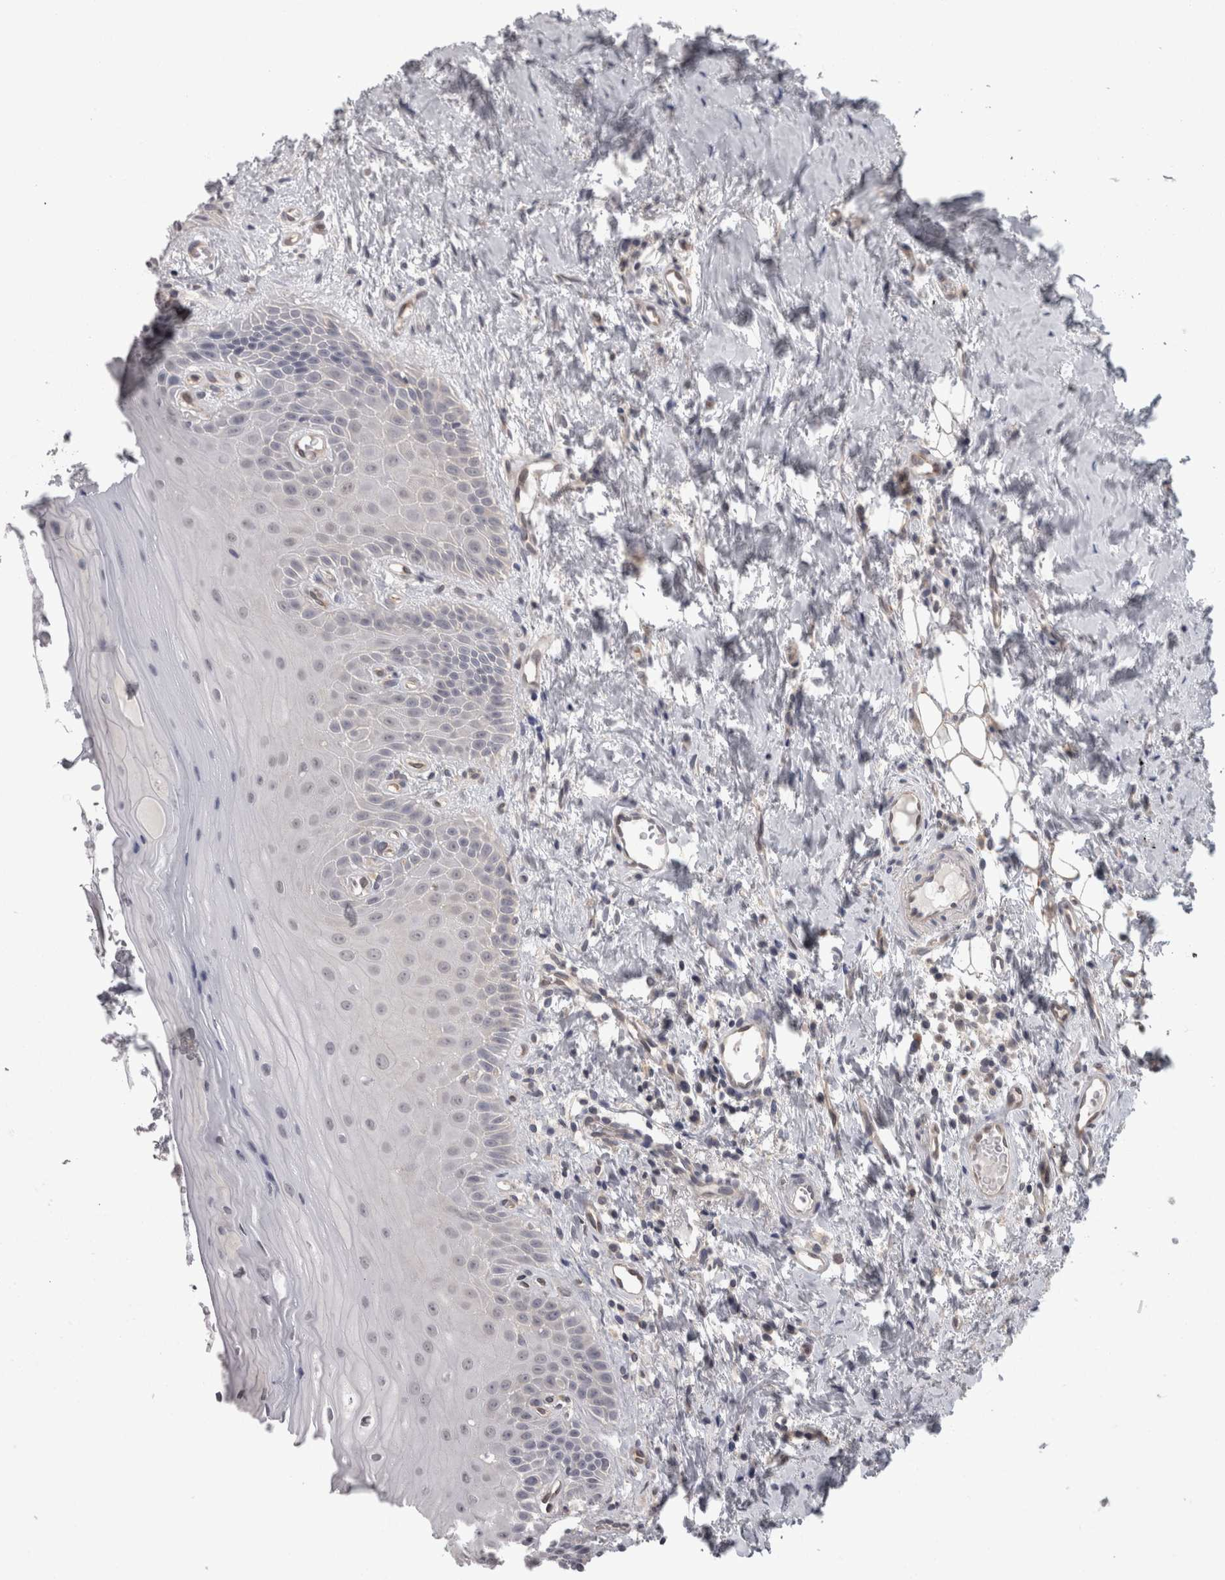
{"staining": {"intensity": "negative", "quantity": "none", "location": "none"}, "tissue": "oral mucosa", "cell_type": "Squamous epithelial cells", "image_type": "normal", "snomed": [{"axis": "morphology", "description": "Normal tissue, NOS"}, {"axis": "topography", "description": "Oral tissue"}], "caption": "This is an immunohistochemistry image of normal human oral mucosa. There is no expression in squamous epithelial cells.", "gene": "LYZL6", "patient": {"sex": "male", "age": 66}}